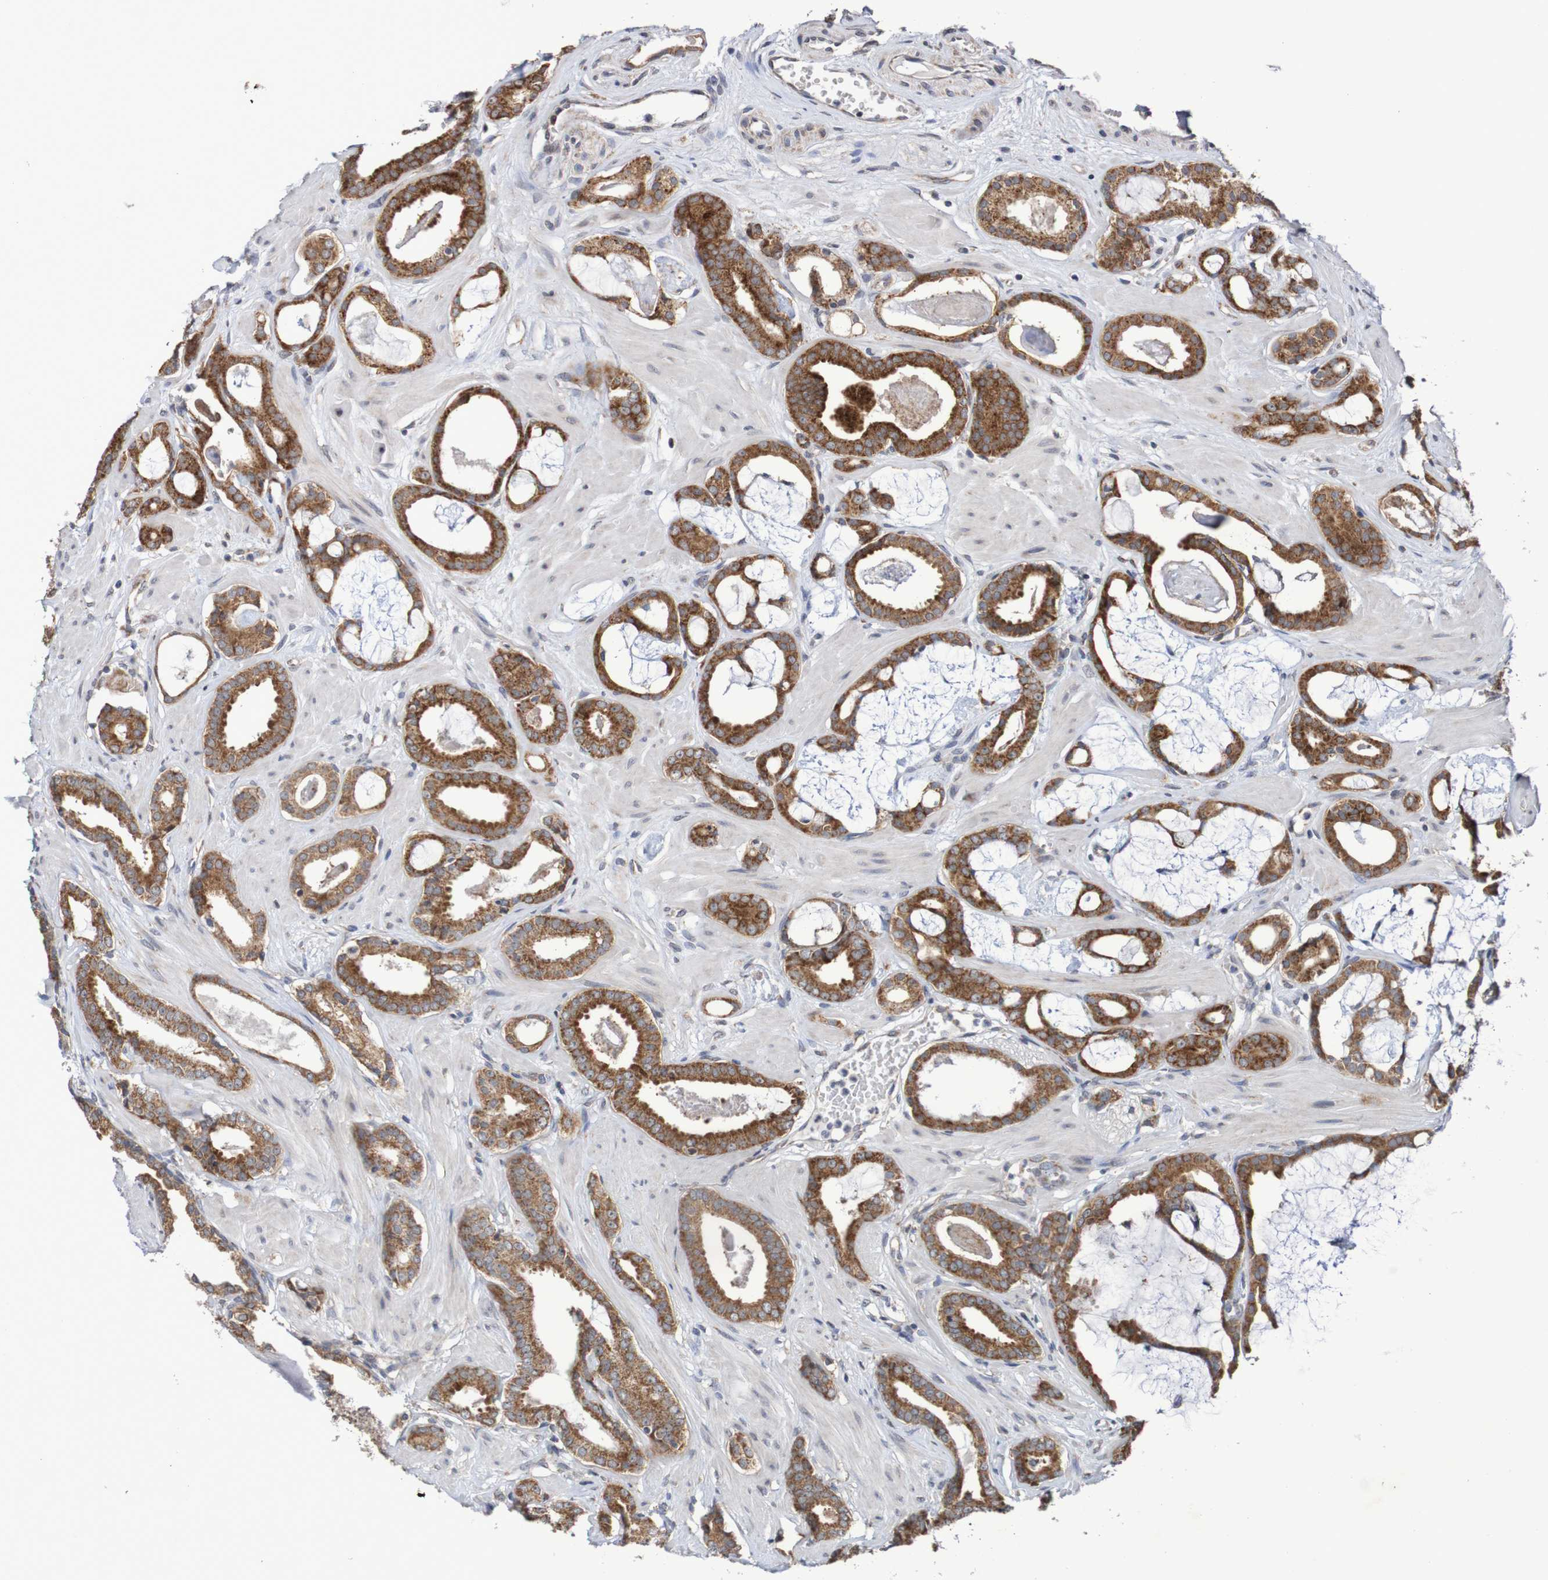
{"staining": {"intensity": "strong", "quantity": ">75%", "location": "cytoplasmic/membranous"}, "tissue": "prostate cancer", "cell_type": "Tumor cells", "image_type": "cancer", "snomed": [{"axis": "morphology", "description": "Adenocarcinoma, Low grade"}, {"axis": "topography", "description": "Prostate"}], "caption": "An image of human prostate cancer stained for a protein exhibits strong cytoplasmic/membranous brown staining in tumor cells.", "gene": "DVL1", "patient": {"sex": "male", "age": 53}}